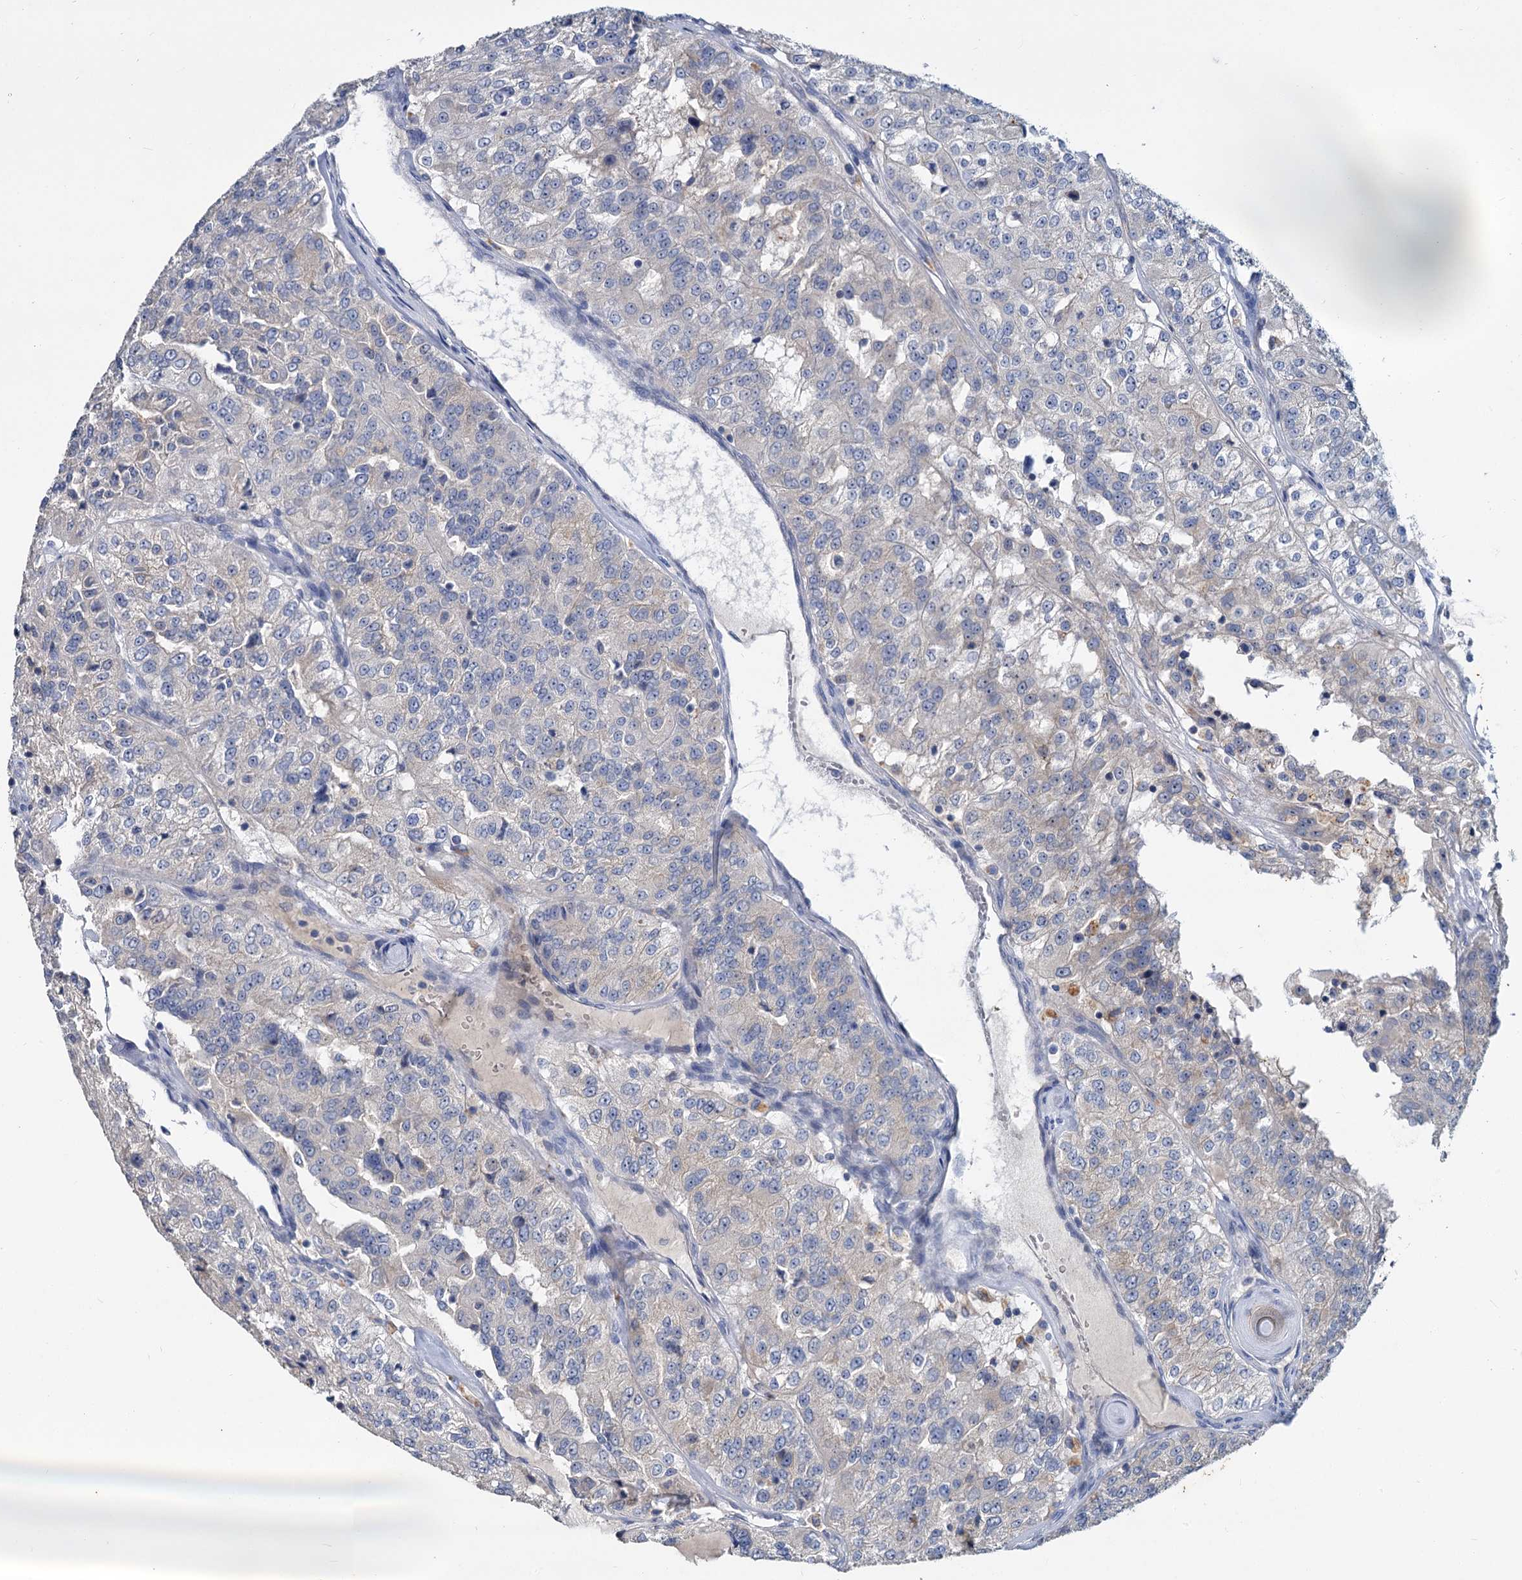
{"staining": {"intensity": "negative", "quantity": "none", "location": "none"}, "tissue": "renal cancer", "cell_type": "Tumor cells", "image_type": "cancer", "snomed": [{"axis": "morphology", "description": "Adenocarcinoma, NOS"}, {"axis": "topography", "description": "Kidney"}], "caption": "DAB immunohistochemical staining of human adenocarcinoma (renal) displays no significant expression in tumor cells.", "gene": "ATP9A", "patient": {"sex": "female", "age": 63}}